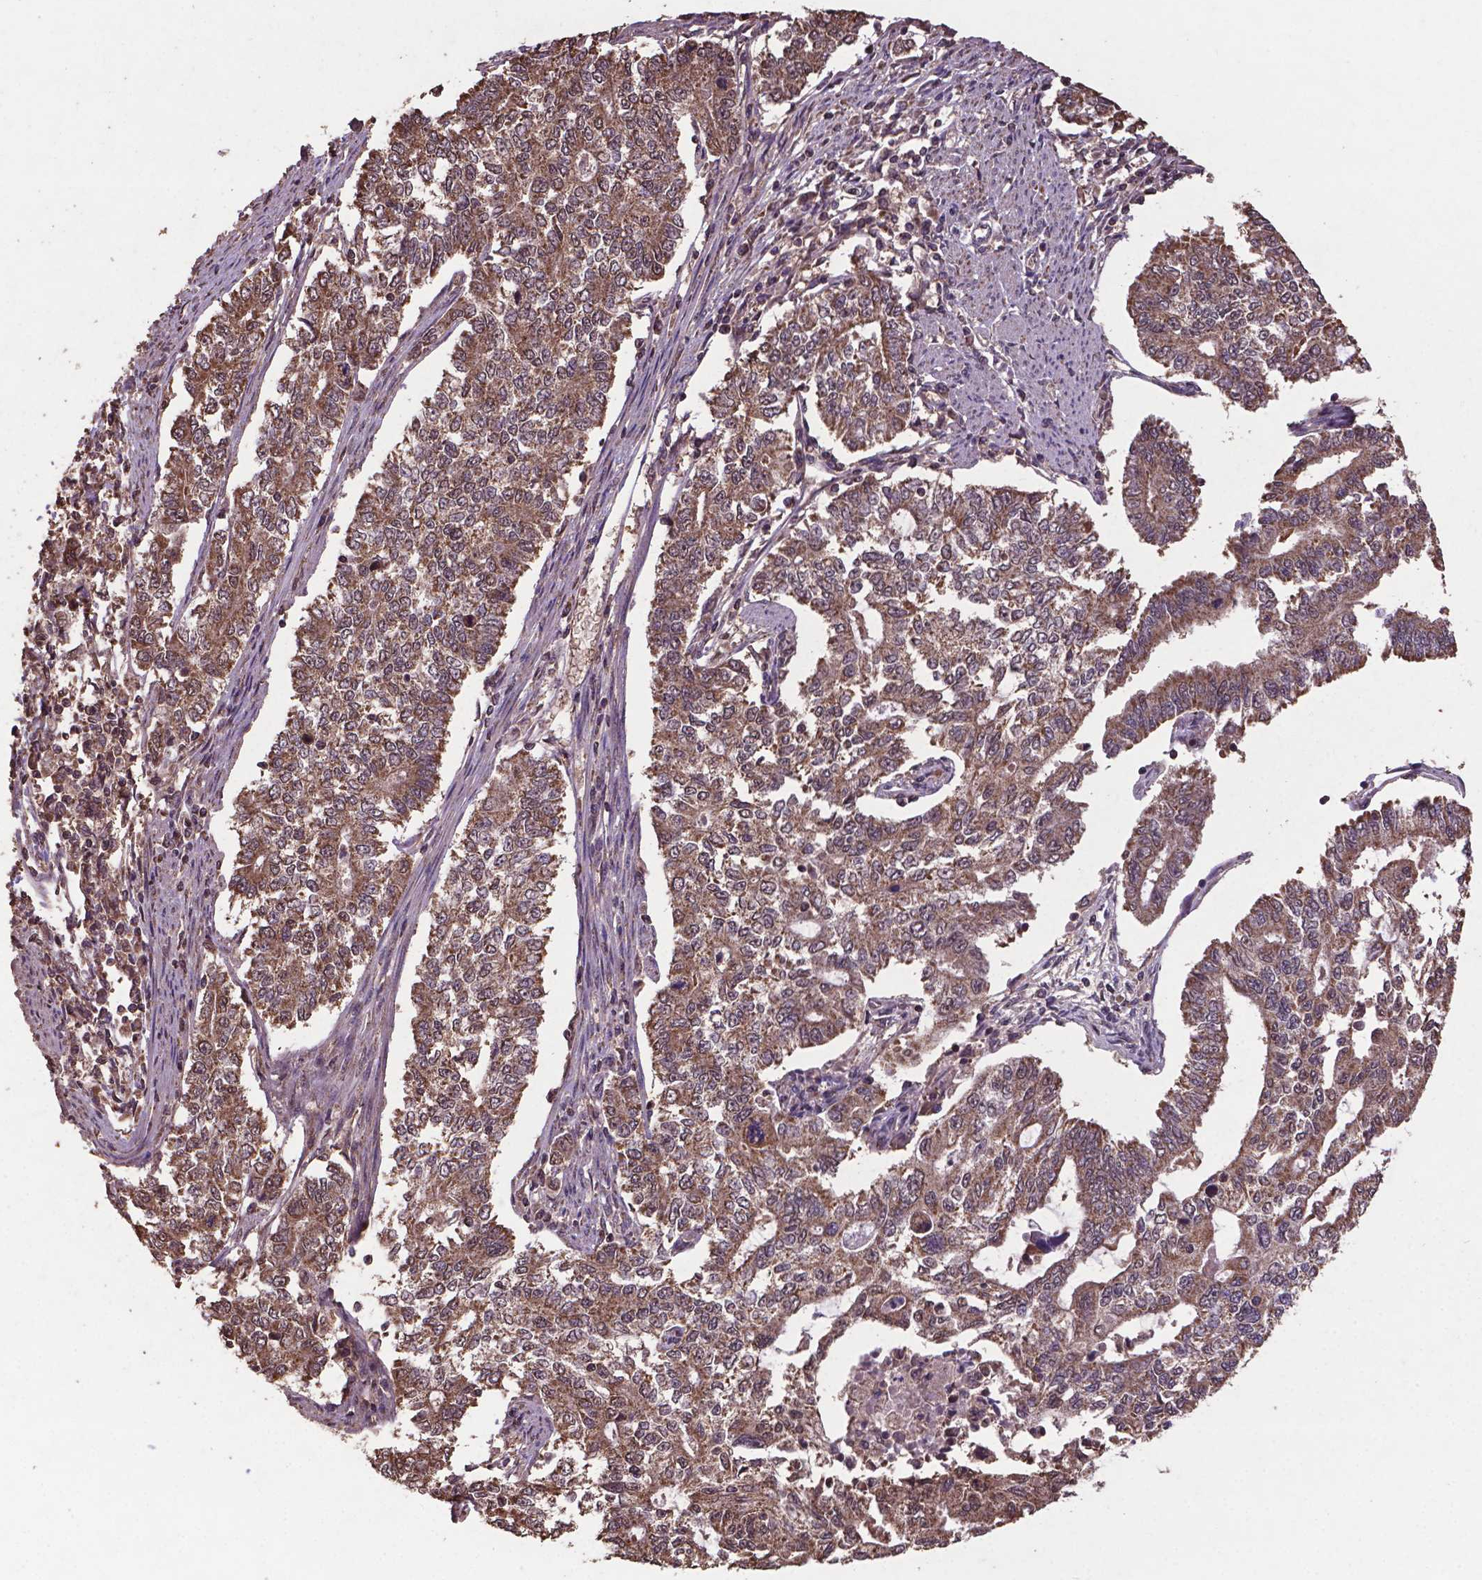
{"staining": {"intensity": "moderate", "quantity": ">75%", "location": "cytoplasmic/membranous,nuclear"}, "tissue": "endometrial cancer", "cell_type": "Tumor cells", "image_type": "cancer", "snomed": [{"axis": "morphology", "description": "Adenocarcinoma, NOS"}, {"axis": "topography", "description": "Uterus"}], "caption": "High-power microscopy captured an immunohistochemistry micrograph of endometrial cancer (adenocarcinoma), revealing moderate cytoplasmic/membranous and nuclear positivity in about >75% of tumor cells.", "gene": "DCAF1", "patient": {"sex": "female", "age": 59}}